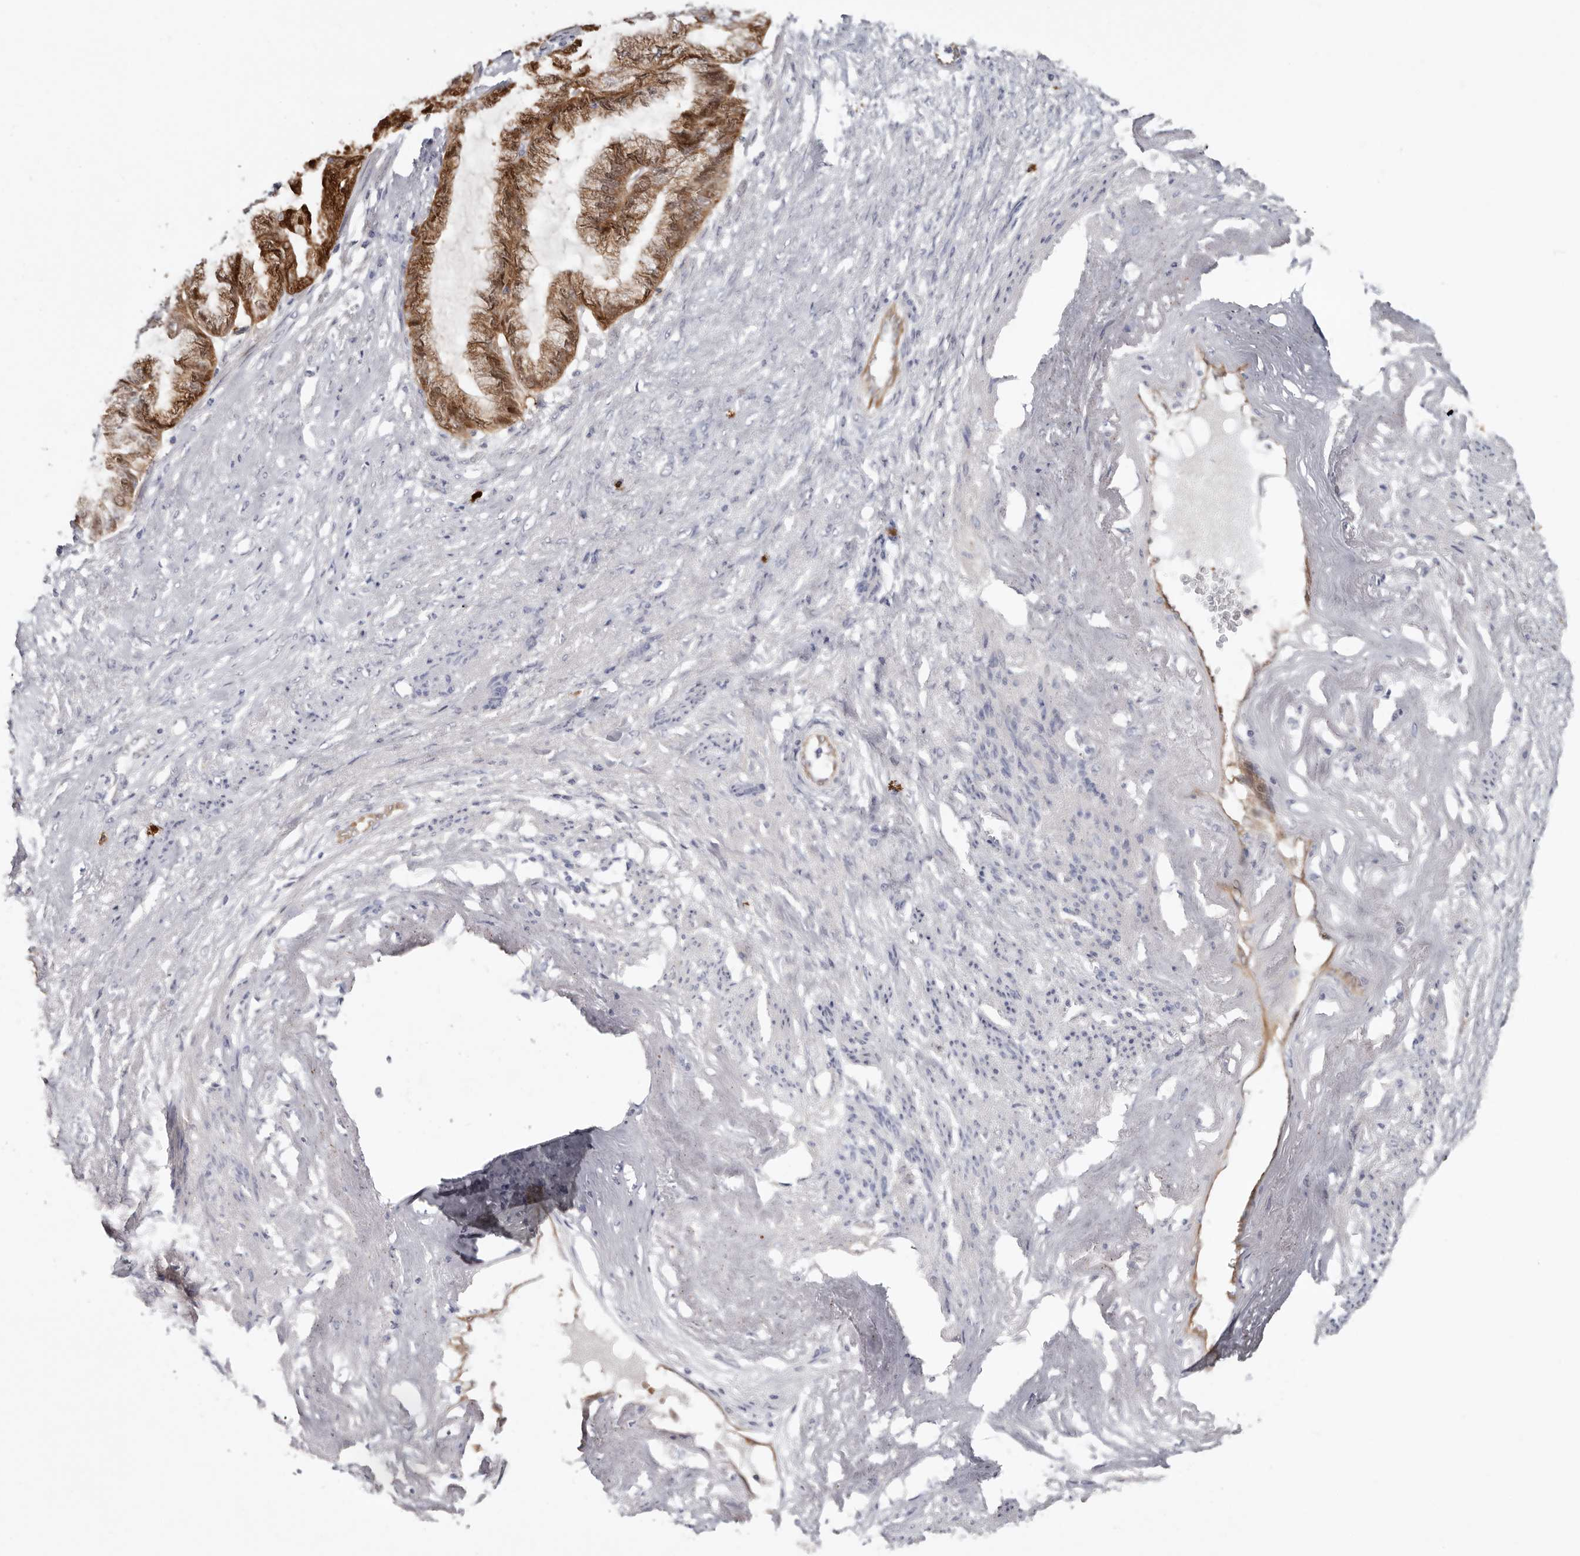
{"staining": {"intensity": "strong", "quantity": ">75%", "location": "cytoplasmic/membranous,nuclear"}, "tissue": "endometrial cancer", "cell_type": "Tumor cells", "image_type": "cancer", "snomed": [{"axis": "morphology", "description": "Adenocarcinoma, NOS"}, {"axis": "topography", "description": "Endometrium"}], "caption": "About >75% of tumor cells in human endometrial adenocarcinoma reveal strong cytoplasmic/membranous and nuclear protein positivity as visualized by brown immunohistochemical staining.", "gene": "PKDCC", "patient": {"sex": "female", "age": 86}}